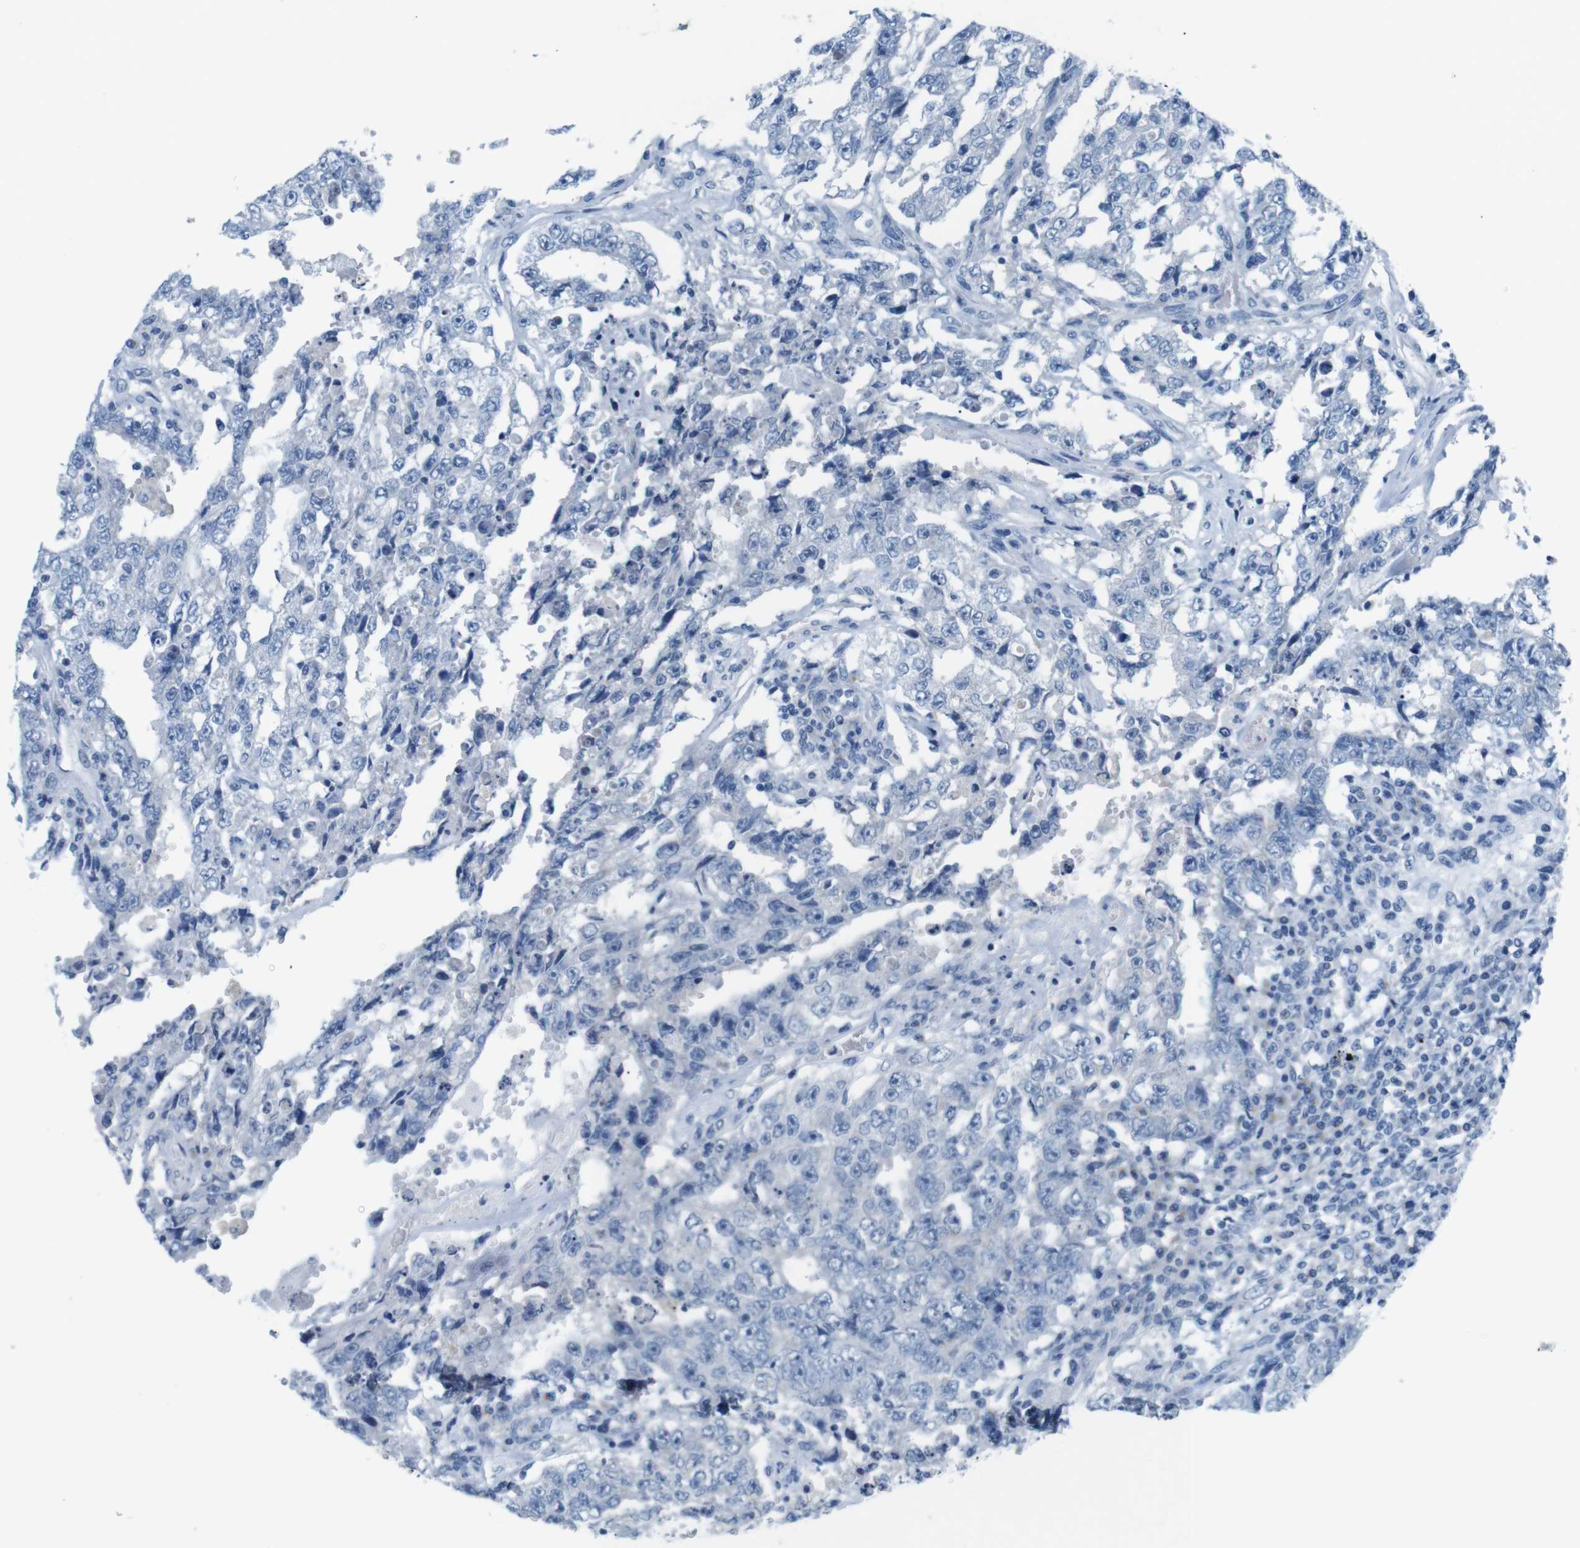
{"staining": {"intensity": "negative", "quantity": "none", "location": "none"}, "tissue": "testis cancer", "cell_type": "Tumor cells", "image_type": "cancer", "snomed": [{"axis": "morphology", "description": "Carcinoma, Embryonal, NOS"}, {"axis": "topography", "description": "Testis"}], "caption": "A micrograph of embryonal carcinoma (testis) stained for a protein exhibits no brown staining in tumor cells.", "gene": "GOLGA2", "patient": {"sex": "male", "age": 26}}